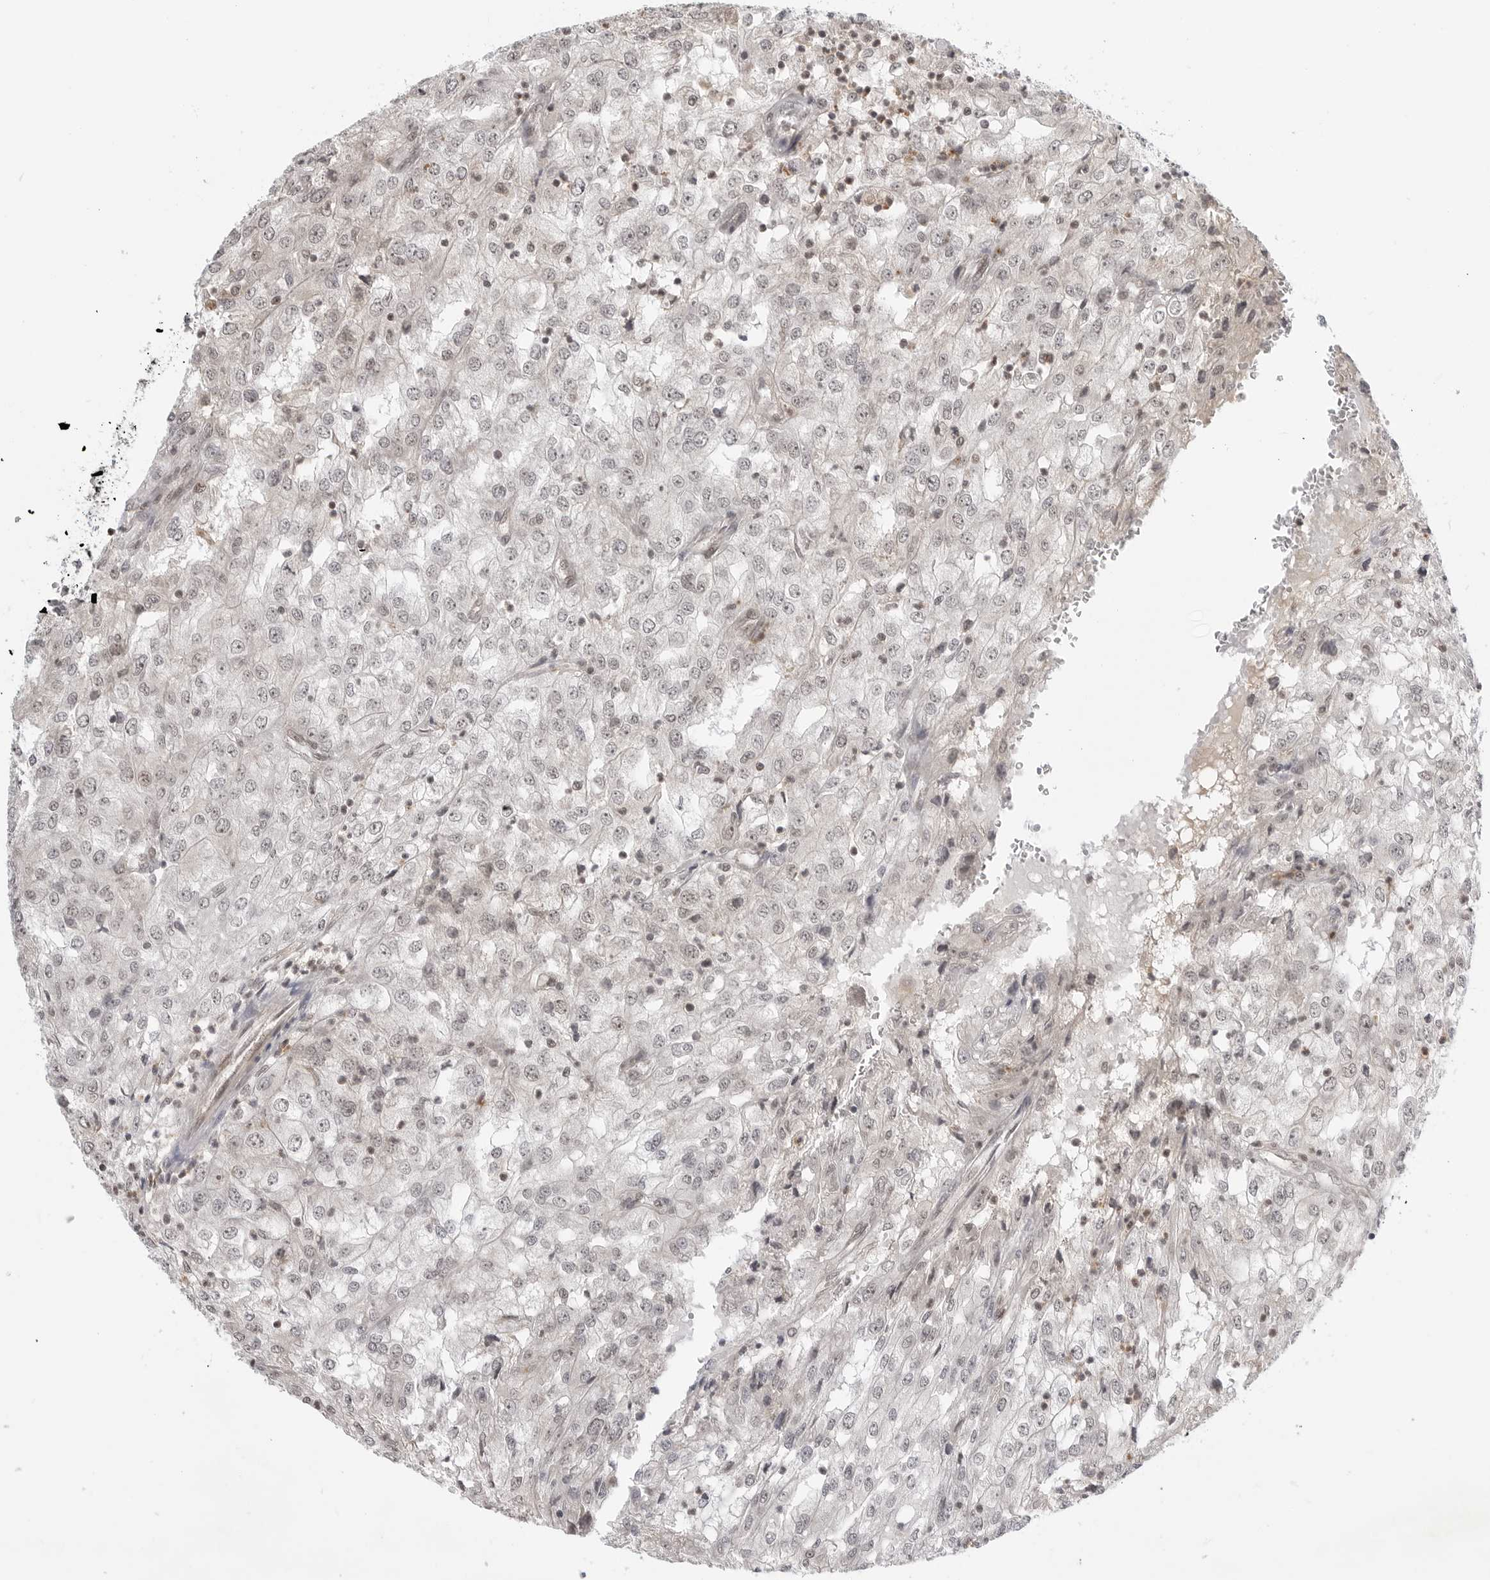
{"staining": {"intensity": "weak", "quantity": "<25%", "location": "nuclear"}, "tissue": "renal cancer", "cell_type": "Tumor cells", "image_type": "cancer", "snomed": [{"axis": "morphology", "description": "Adenocarcinoma, NOS"}, {"axis": "topography", "description": "Kidney"}], "caption": "DAB immunohistochemical staining of human renal cancer (adenocarcinoma) shows no significant expression in tumor cells.", "gene": "C8orf33", "patient": {"sex": "female", "age": 54}}